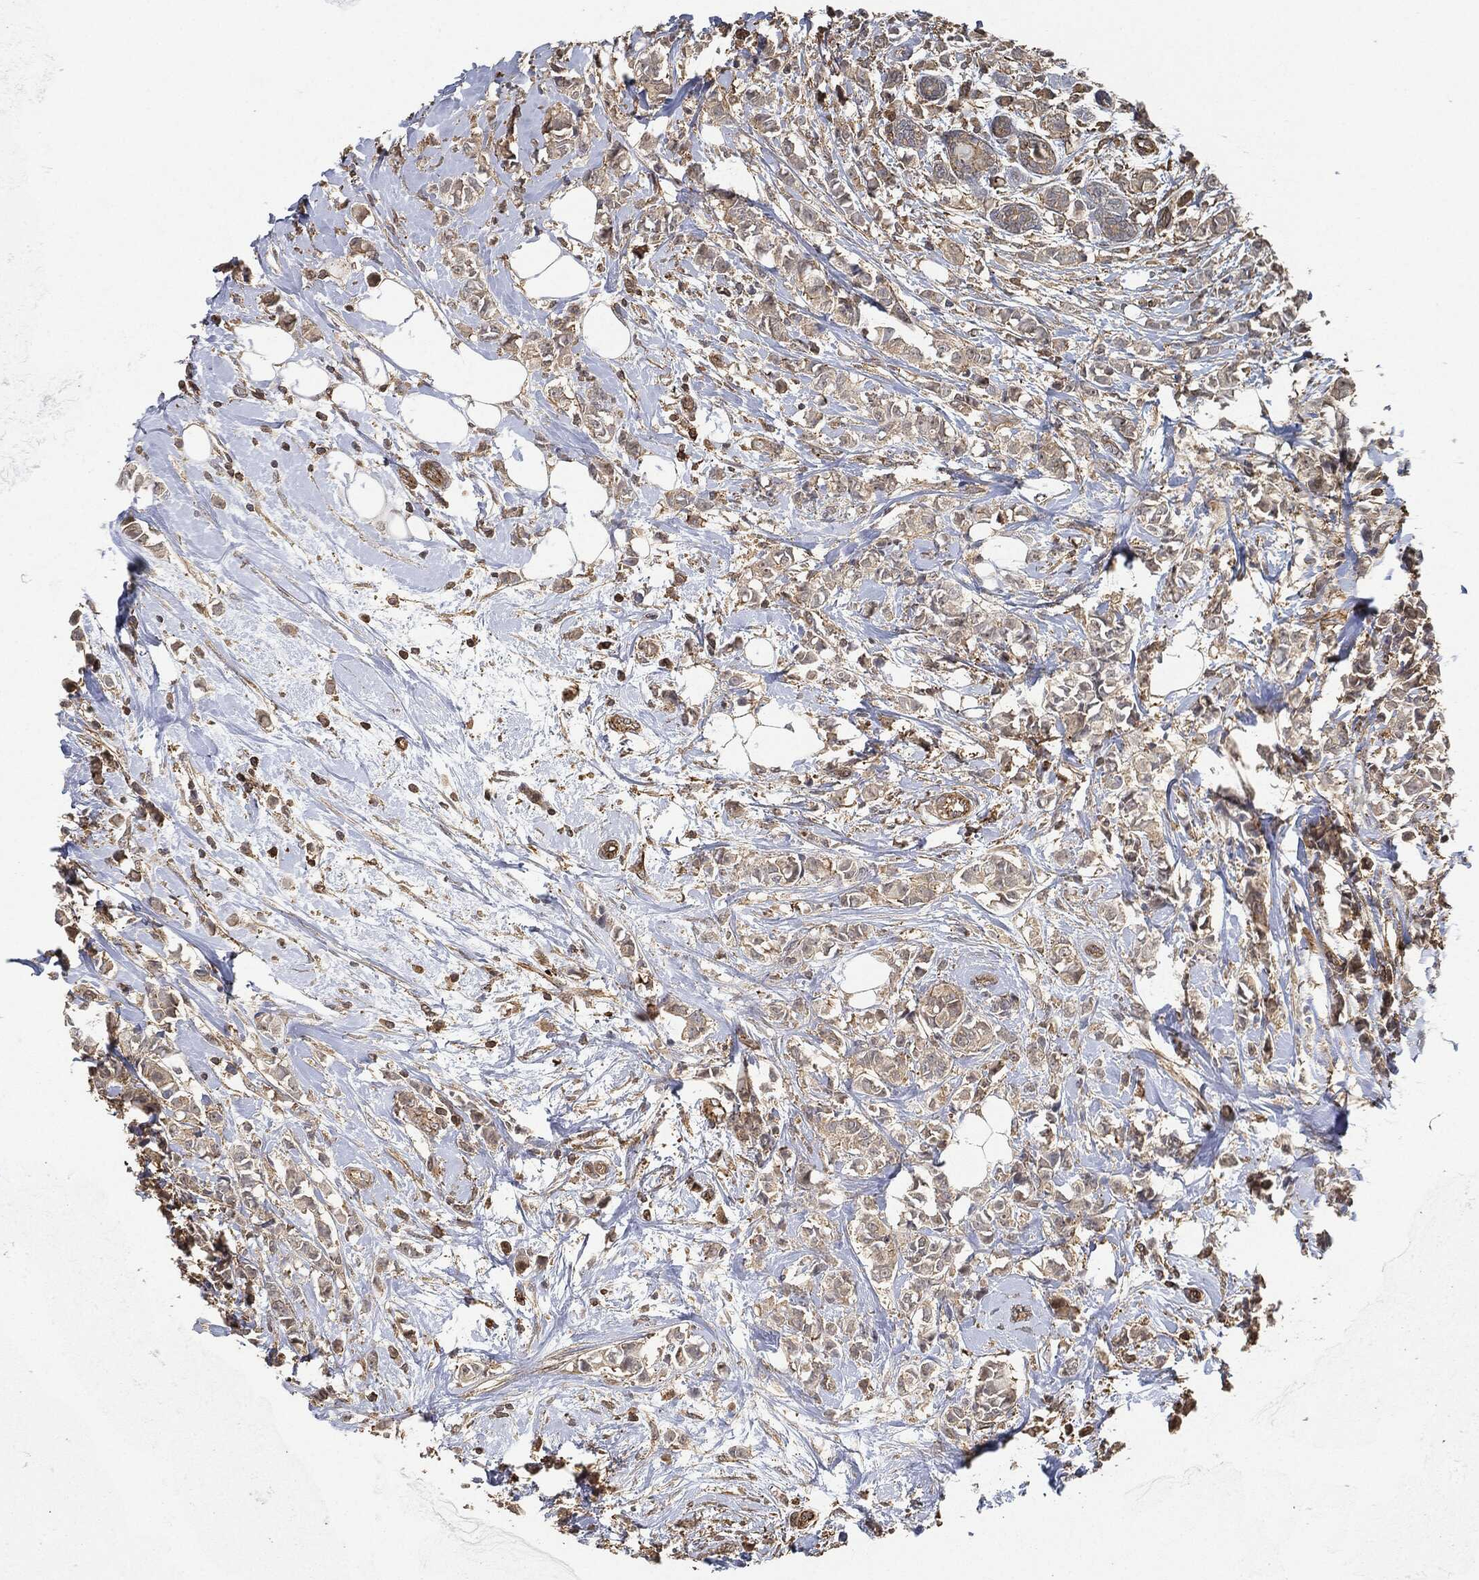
{"staining": {"intensity": "negative", "quantity": "none", "location": "none"}, "tissue": "breast cancer", "cell_type": "Tumor cells", "image_type": "cancer", "snomed": [{"axis": "morphology", "description": "Normal tissue, NOS"}, {"axis": "morphology", "description": "Duct carcinoma"}, {"axis": "topography", "description": "Breast"}], "caption": "A histopathology image of invasive ductal carcinoma (breast) stained for a protein demonstrates no brown staining in tumor cells.", "gene": "TPT1", "patient": {"sex": "female", "age": 44}}